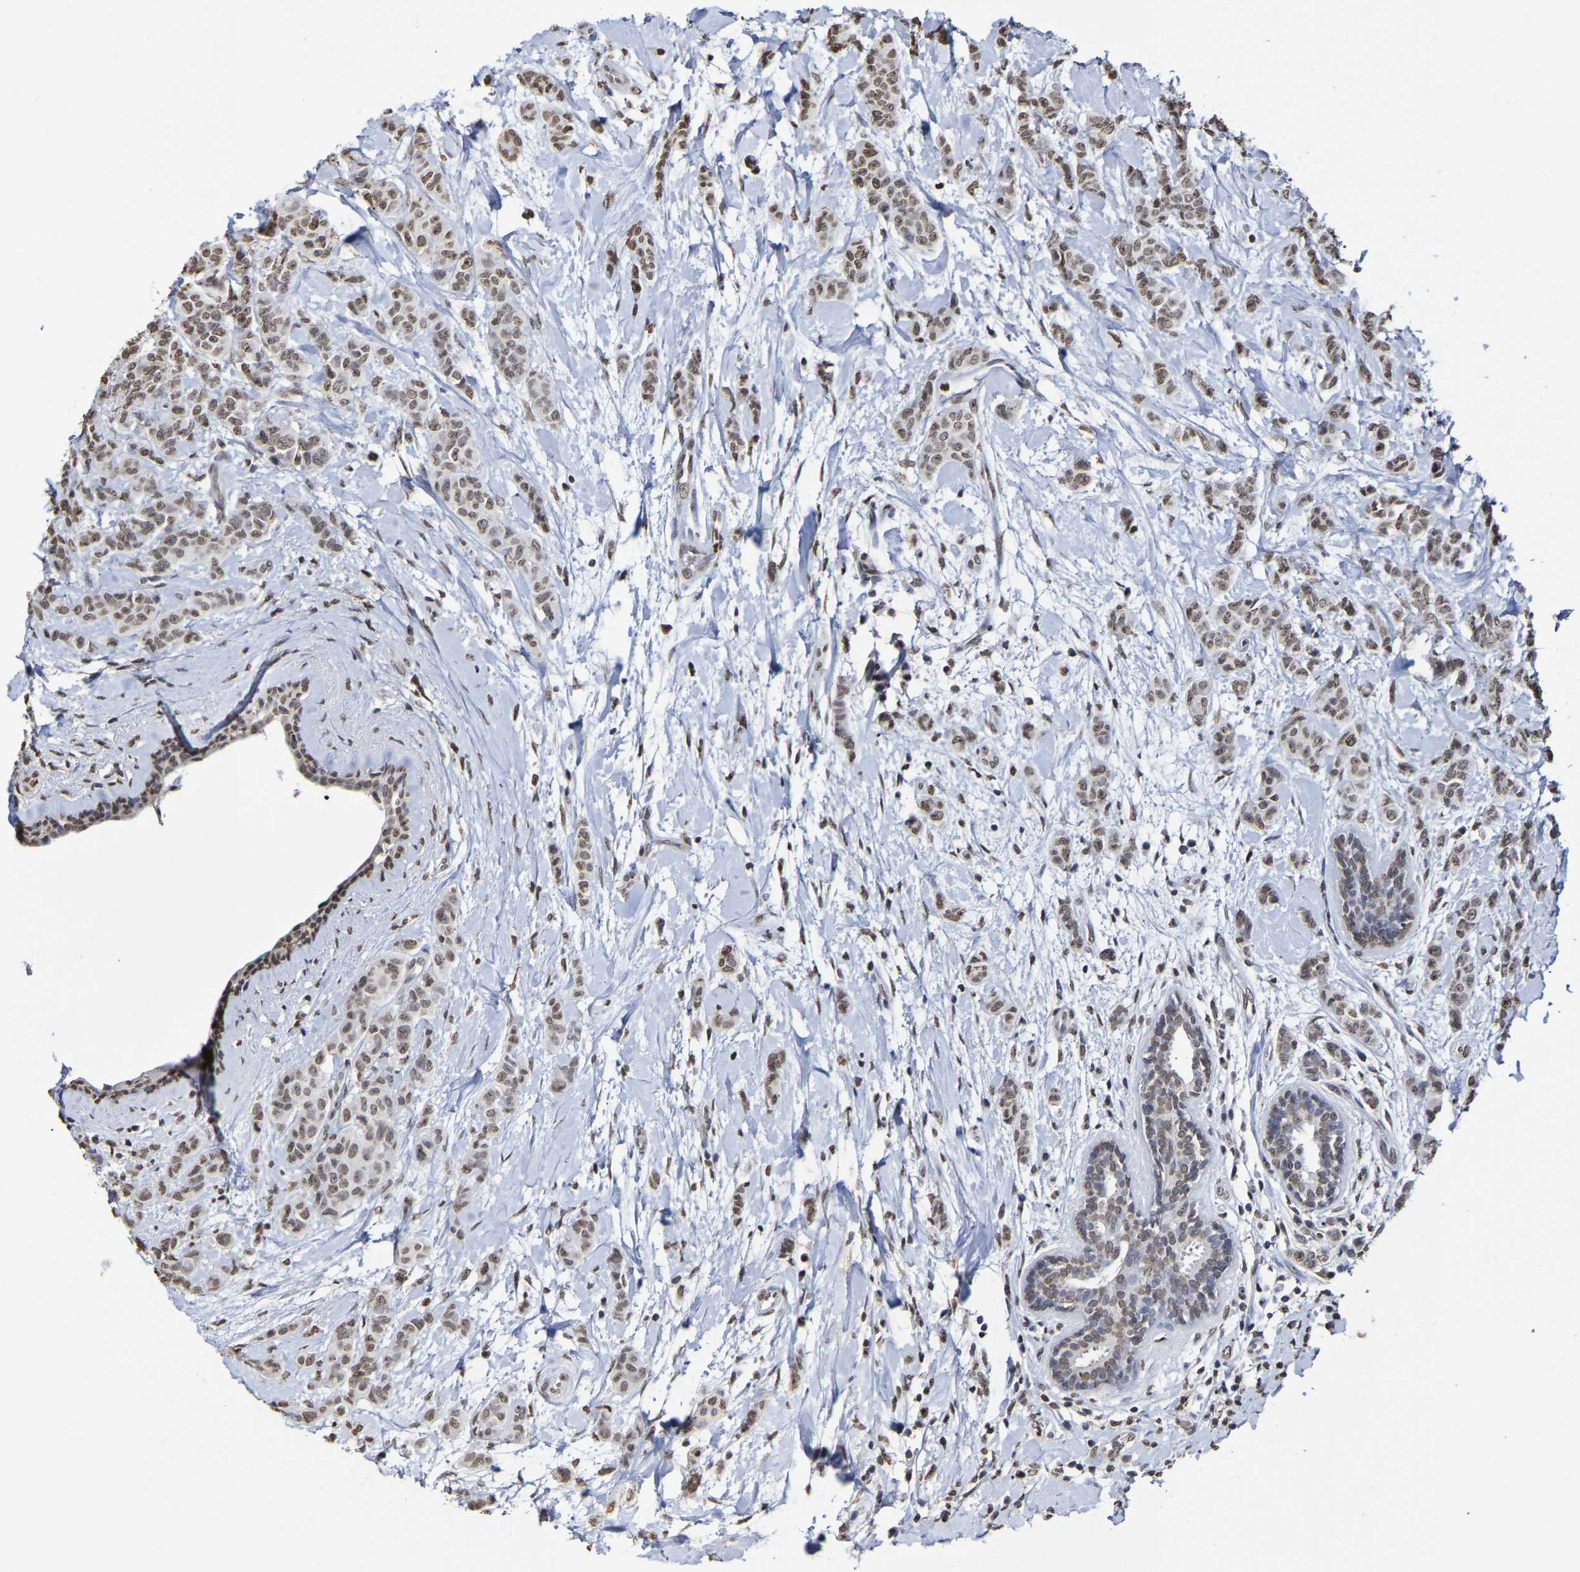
{"staining": {"intensity": "moderate", "quantity": ">75%", "location": "nuclear"}, "tissue": "breast cancer", "cell_type": "Tumor cells", "image_type": "cancer", "snomed": [{"axis": "morphology", "description": "Normal tissue, NOS"}, {"axis": "morphology", "description": "Duct carcinoma"}, {"axis": "topography", "description": "Breast"}], "caption": "High-power microscopy captured an immunohistochemistry (IHC) image of breast invasive ductal carcinoma, revealing moderate nuclear positivity in about >75% of tumor cells. (DAB = brown stain, brightfield microscopy at high magnification).", "gene": "ATF4", "patient": {"sex": "female", "age": 40}}